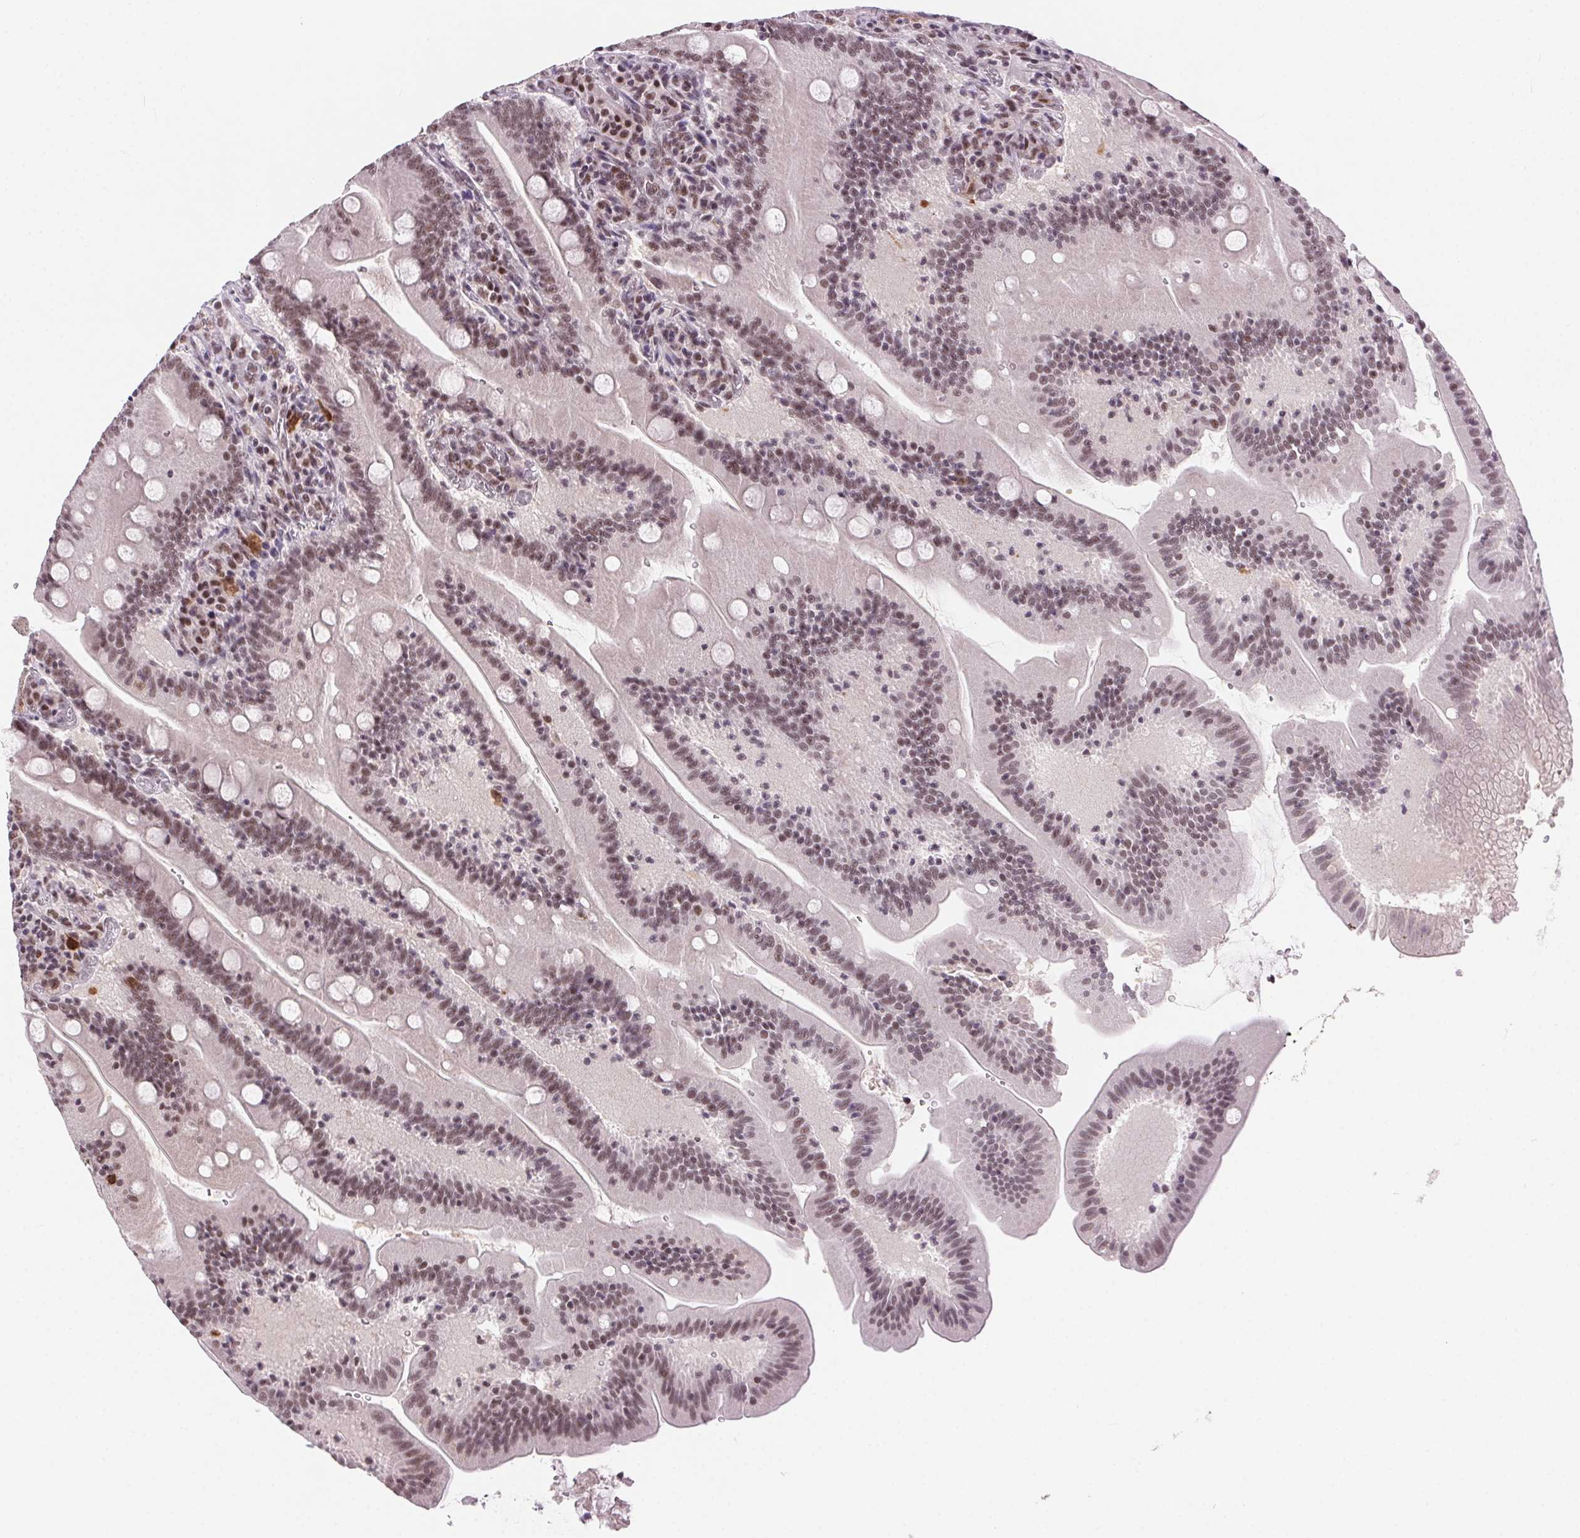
{"staining": {"intensity": "strong", "quantity": "25%-75%", "location": "cytoplasmic/membranous,nuclear"}, "tissue": "small intestine", "cell_type": "Glandular cells", "image_type": "normal", "snomed": [{"axis": "morphology", "description": "Normal tissue, NOS"}, {"axis": "topography", "description": "Small intestine"}], "caption": "Immunohistochemical staining of normal small intestine shows high levels of strong cytoplasmic/membranous,nuclear staining in approximately 25%-75% of glandular cells.", "gene": "CD2BP2", "patient": {"sex": "male", "age": 37}}